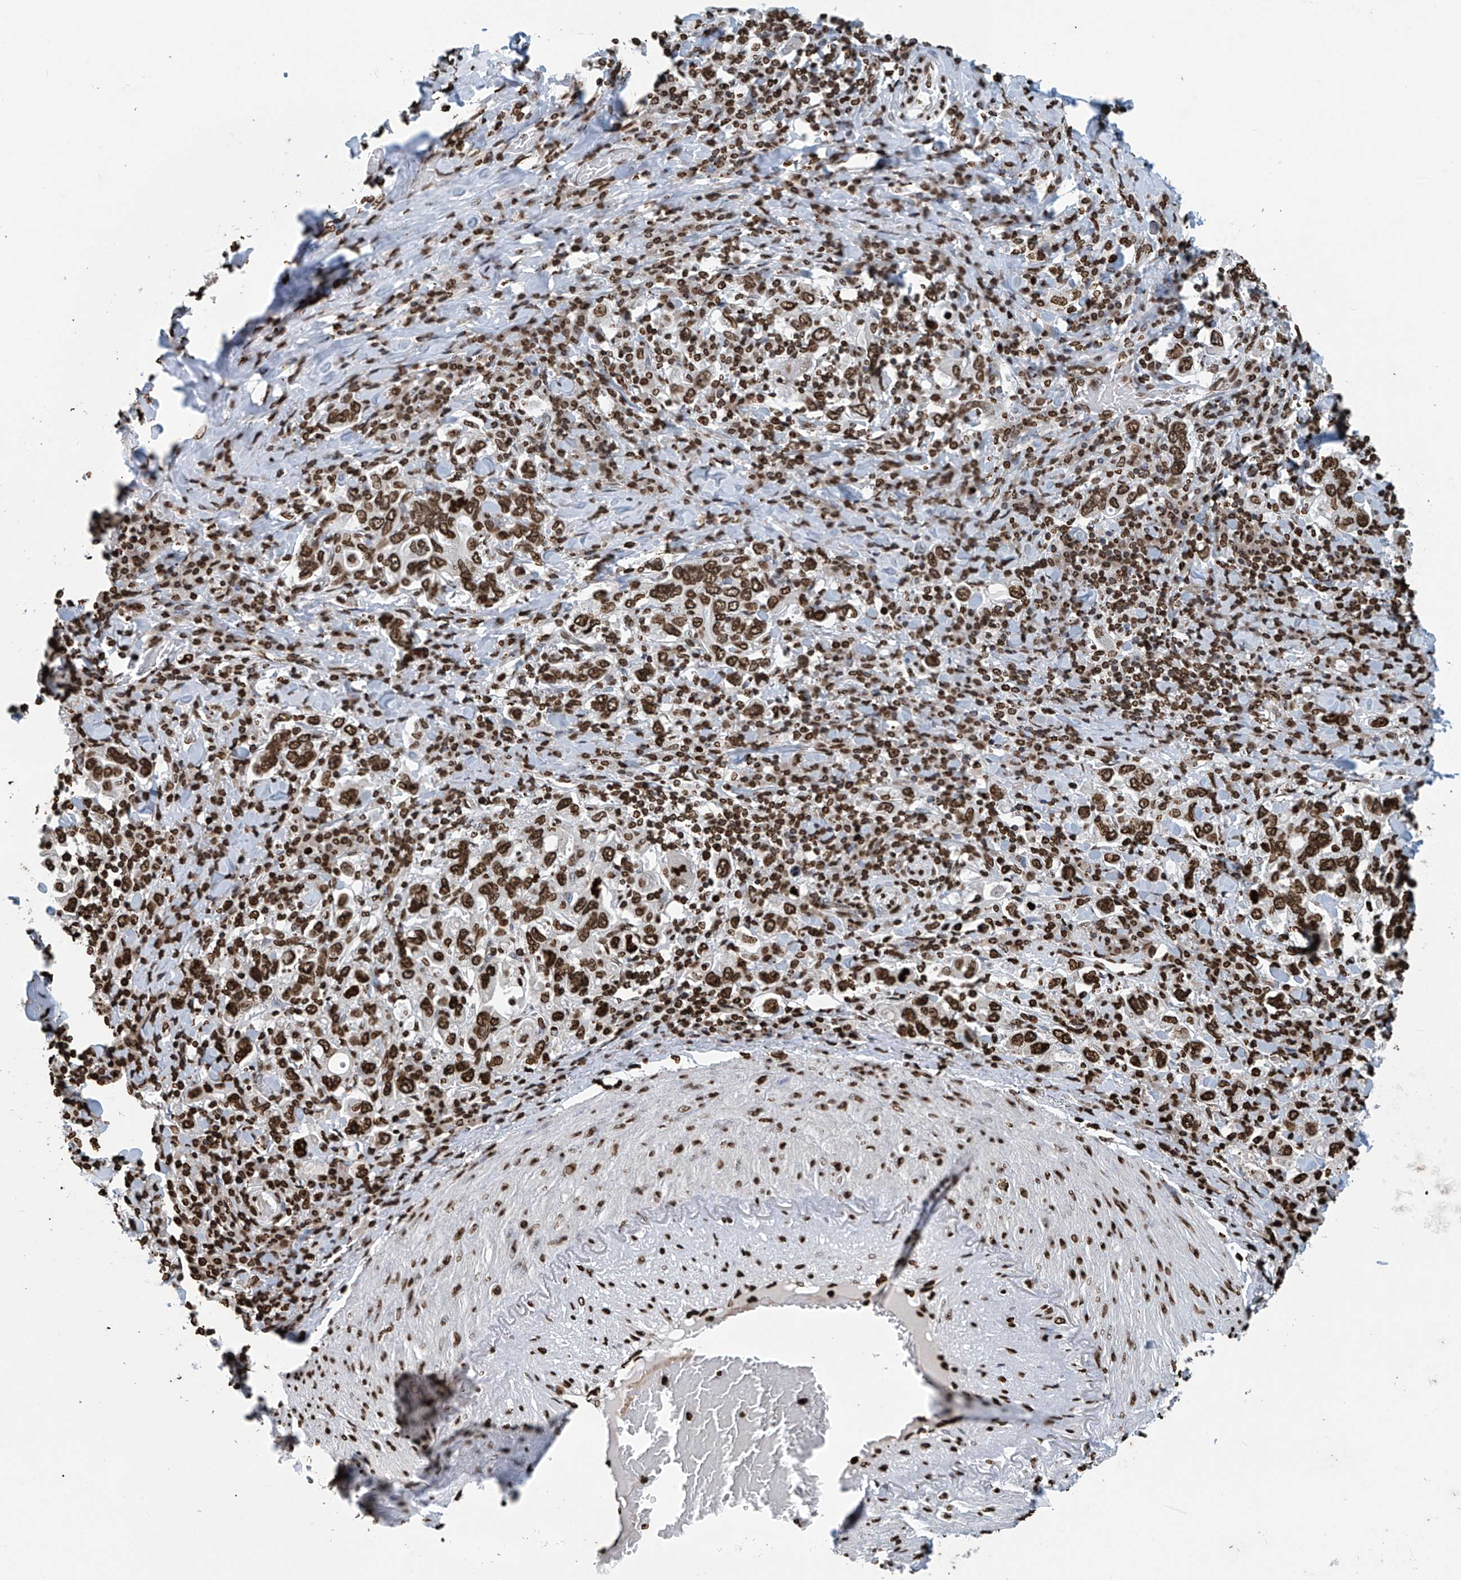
{"staining": {"intensity": "strong", "quantity": ">75%", "location": "nuclear"}, "tissue": "stomach cancer", "cell_type": "Tumor cells", "image_type": "cancer", "snomed": [{"axis": "morphology", "description": "Adenocarcinoma, NOS"}, {"axis": "topography", "description": "Stomach, upper"}], "caption": "Protein expression analysis of human stomach cancer (adenocarcinoma) reveals strong nuclear staining in about >75% of tumor cells.", "gene": "DPPA2", "patient": {"sex": "male", "age": 62}}